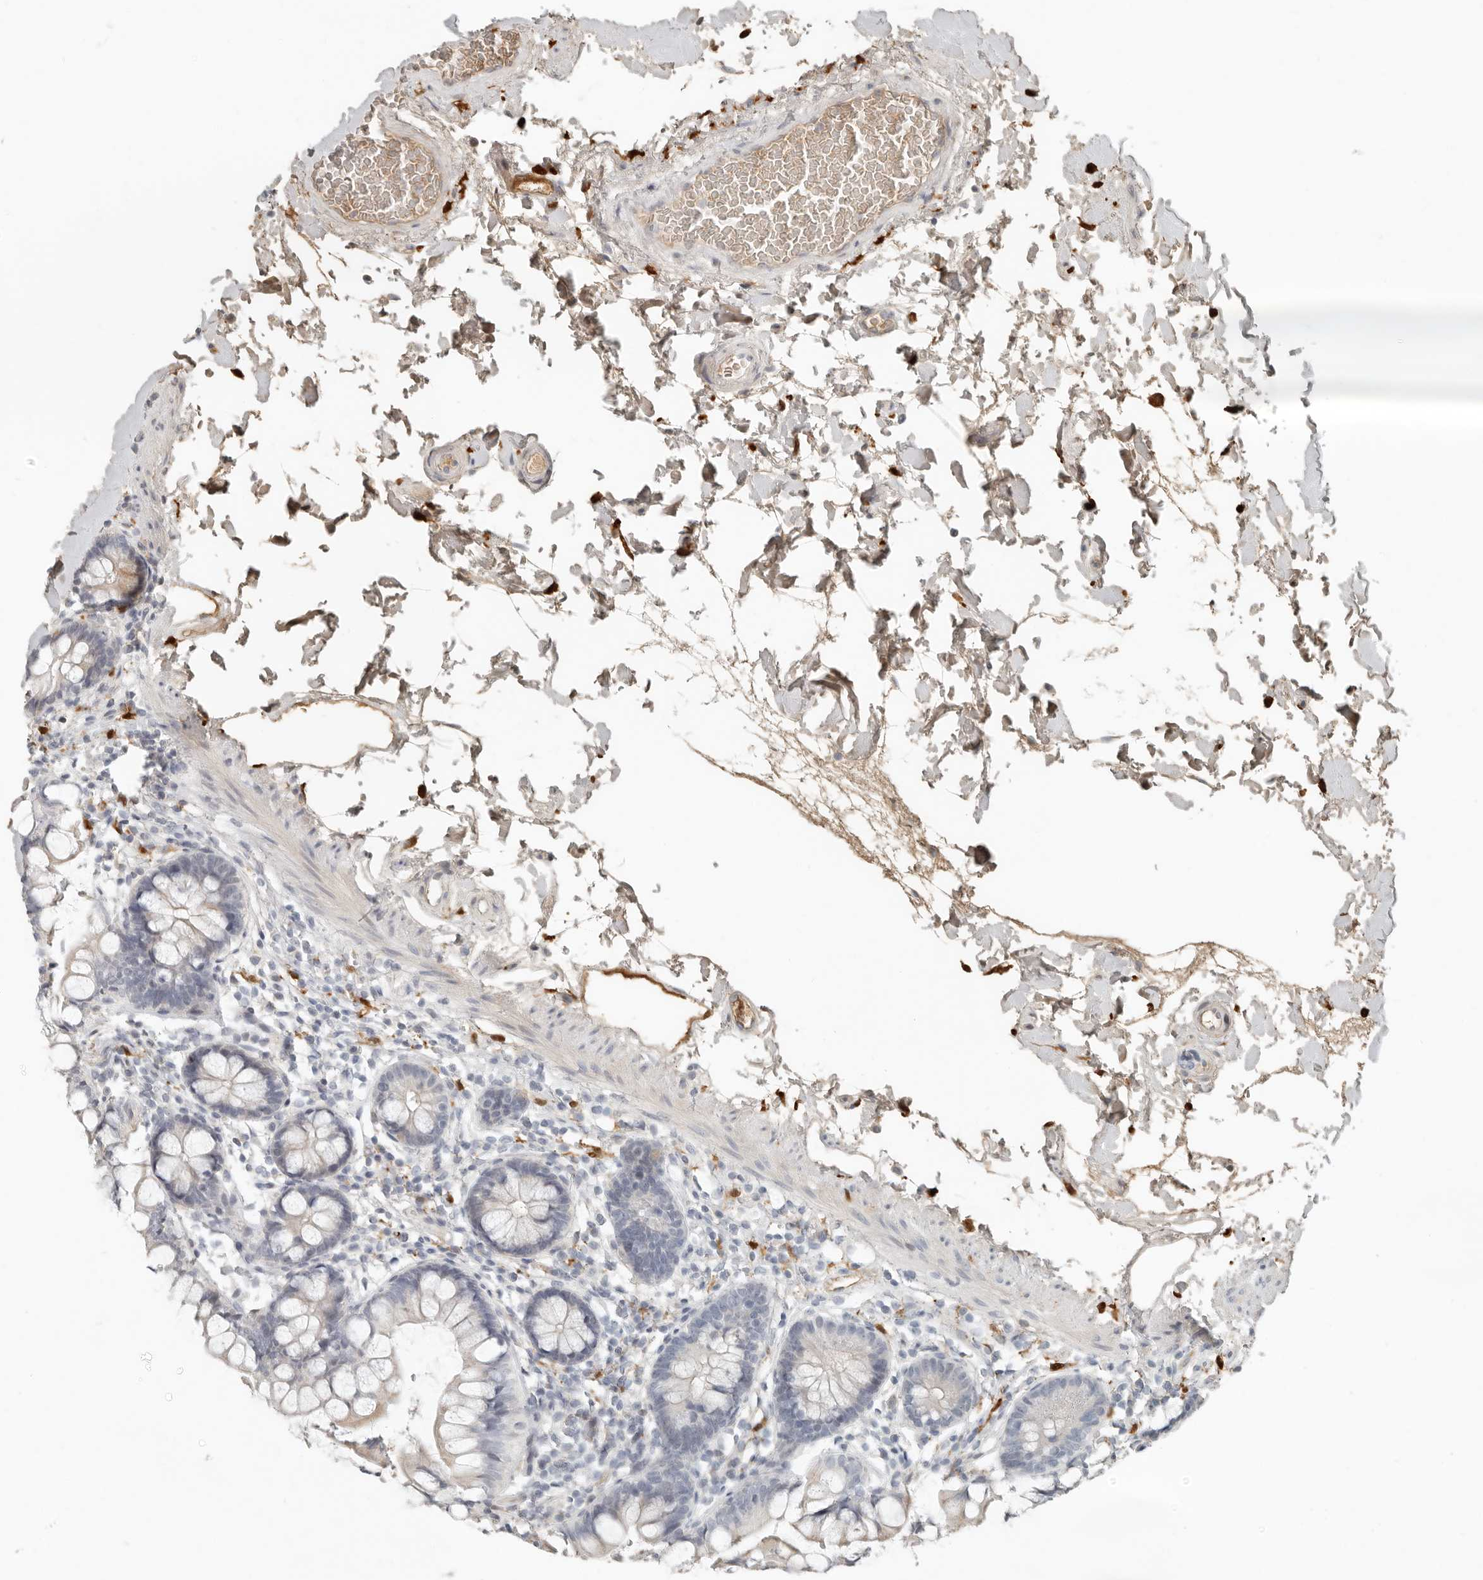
{"staining": {"intensity": "negative", "quantity": "none", "location": "none"}, "tissue": "small intestine", "cell_type": "Glandular cells", "image_type": "normal", "snomed": [{"axis": "morphology", "description": "Normal tissue, NOS"}, {"axis": "topography", "description": "Small intestine"}], "caption": "IHC micrograph of benign small intestine stained for a protein (brown), which displays no expression in glandular cells. Nuclei are stained in blue.", "gene": "KLHL38", "patient": {"sex": "female", "age": 84}}